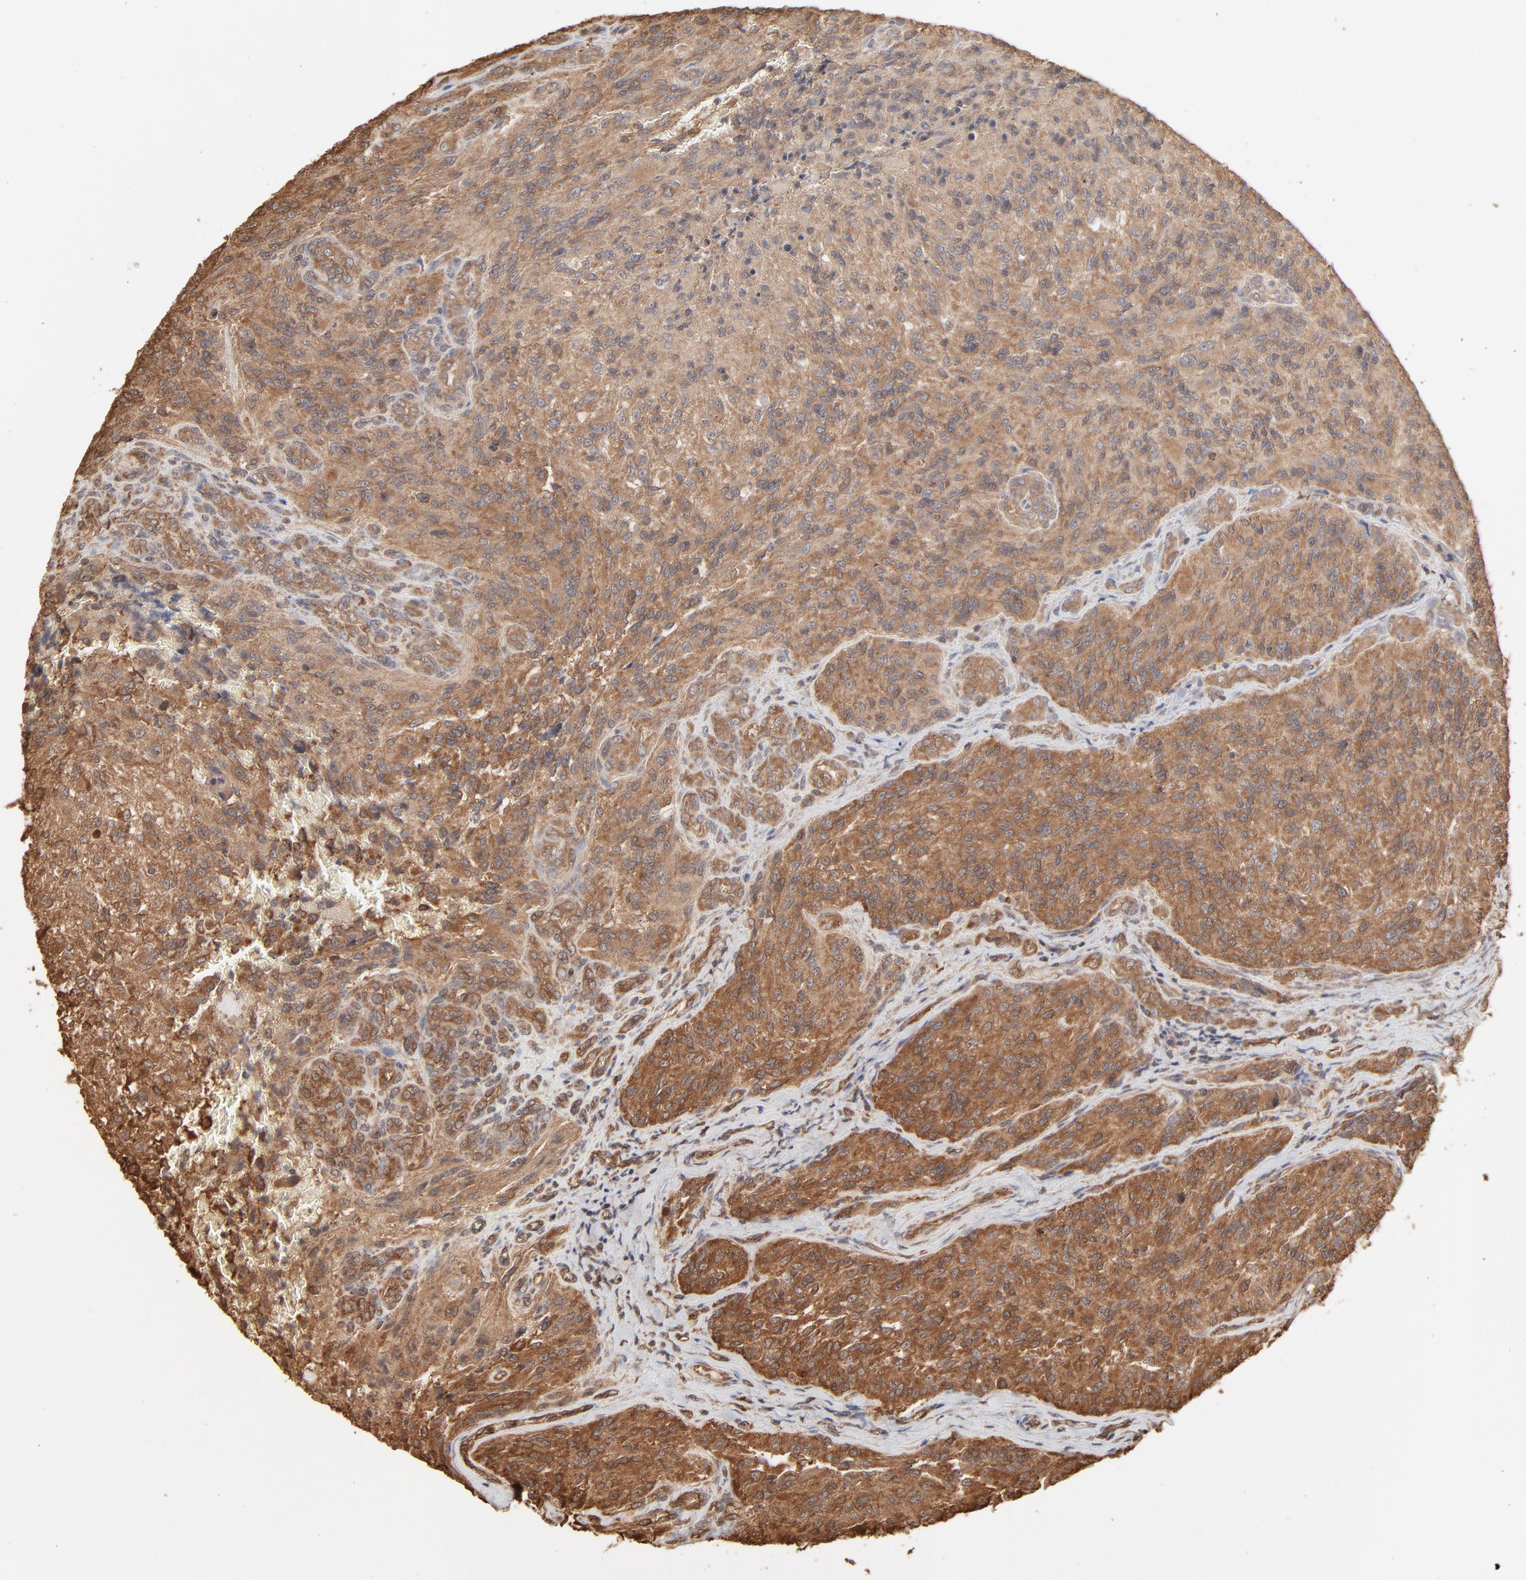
{"staining": {"intensity": "moderate", "quantity": ">75%", "location": "cytoplasmic/membranous"}, "tissue": "glioma", "cell_type": "Tumor cells", "image_type": "cancer", "snomed": [{"axis": "morphology", "description": "Normal tissue, NOS"}, {"axis": "morphology", "description": "Glioma, malignant, High grade"}, {"axis": "topography", "description": "Cerebral cortex"}], "caption": "A brown stain labels moderate cytoplasmic/membranous expression of a protein in malignant glioma (high-grade) tumor cells. (brown staining indicates protein expression, while blue staining denotes nuclei).", "gene": "PPP2CA", "patient": {"sex": "male", "age": 56}}